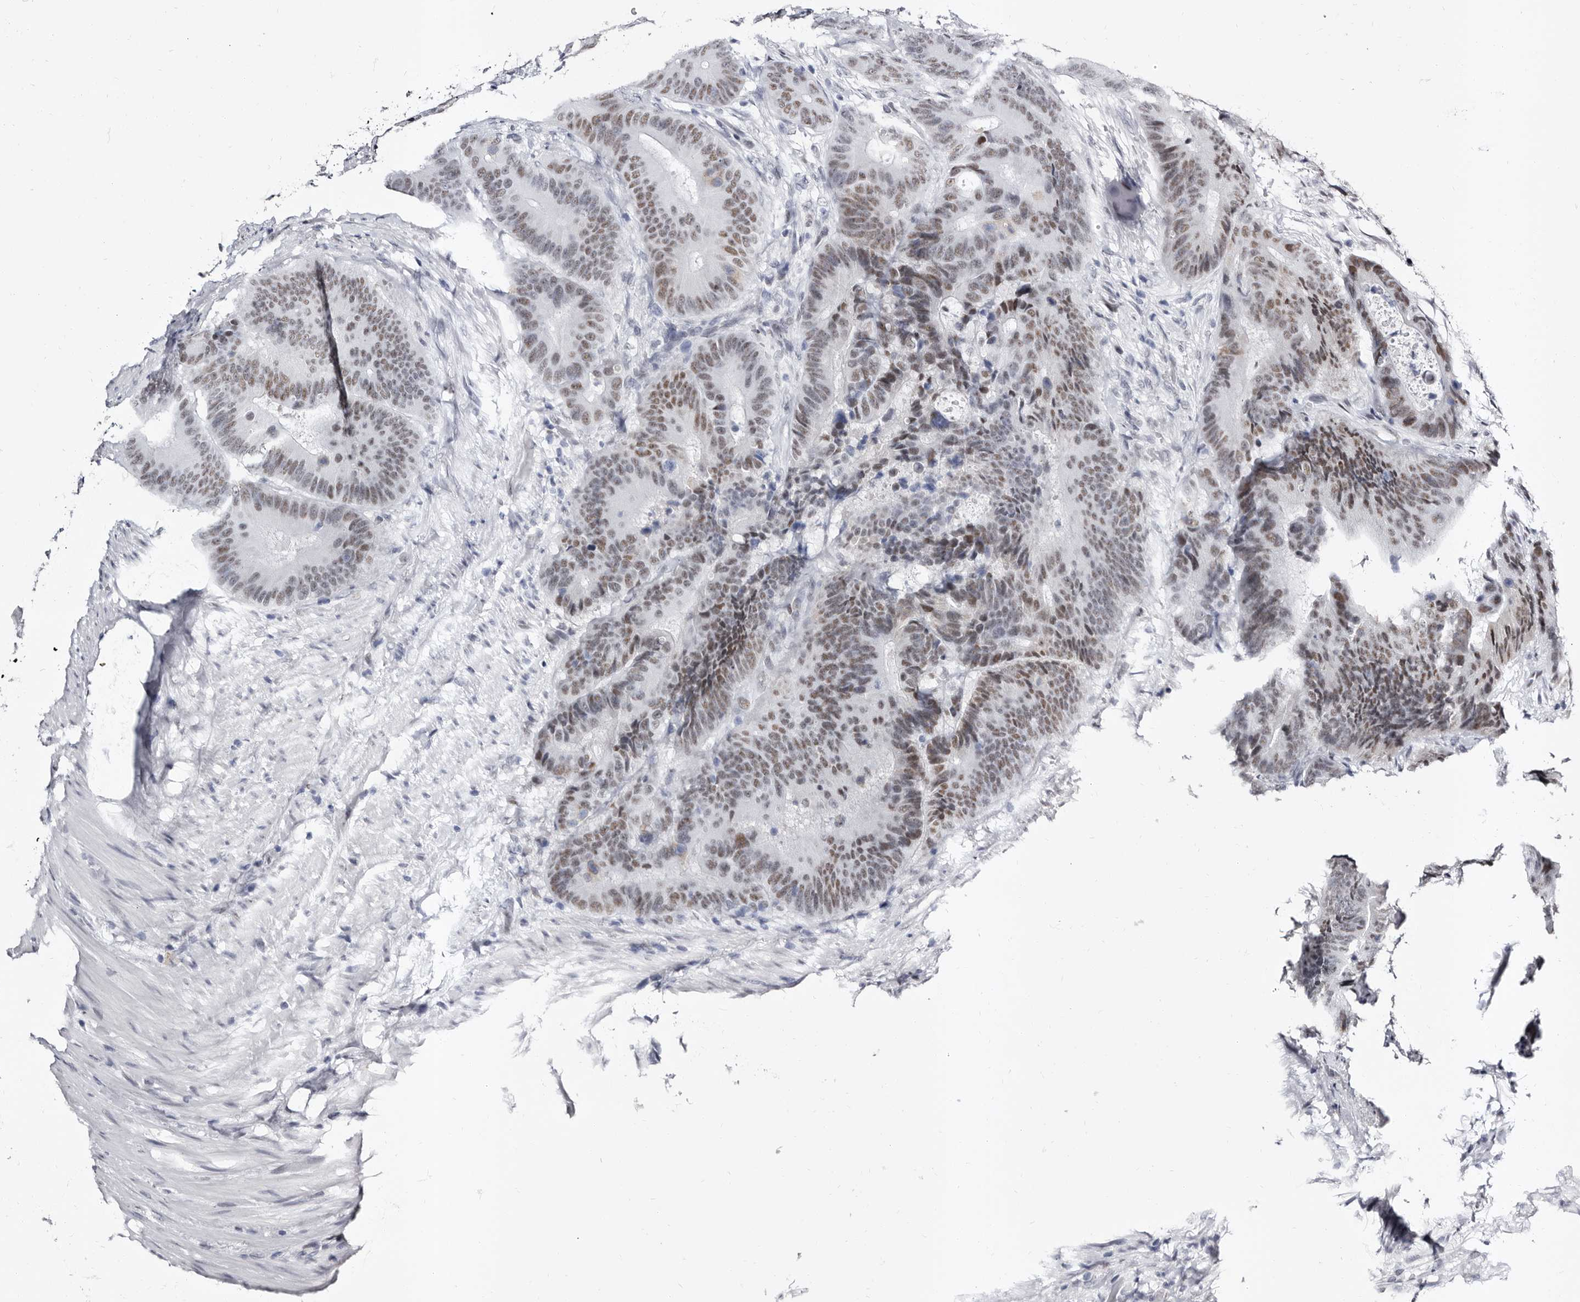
{"staining": {"intensity": "weak", "quantity": ">75%", "location": "nuclear"}, "tissue": "colorectal cancer", "cell_type": "Tumor cells", "image_type": "cancer", "snomed": [{"axis": "morphology", "description": "Adenocarcinoma, NOS"}, {"axis": "topography", "description": "Colon"}], "caption": "This micrograph demonstrates immunohistochemistry staining of adenocarcinoma (colorectal), with low weak nuclear staining in about >75% of tumor cells.", "gene": "ZNF326", "patient": {"sex": "male", "age": 83}}